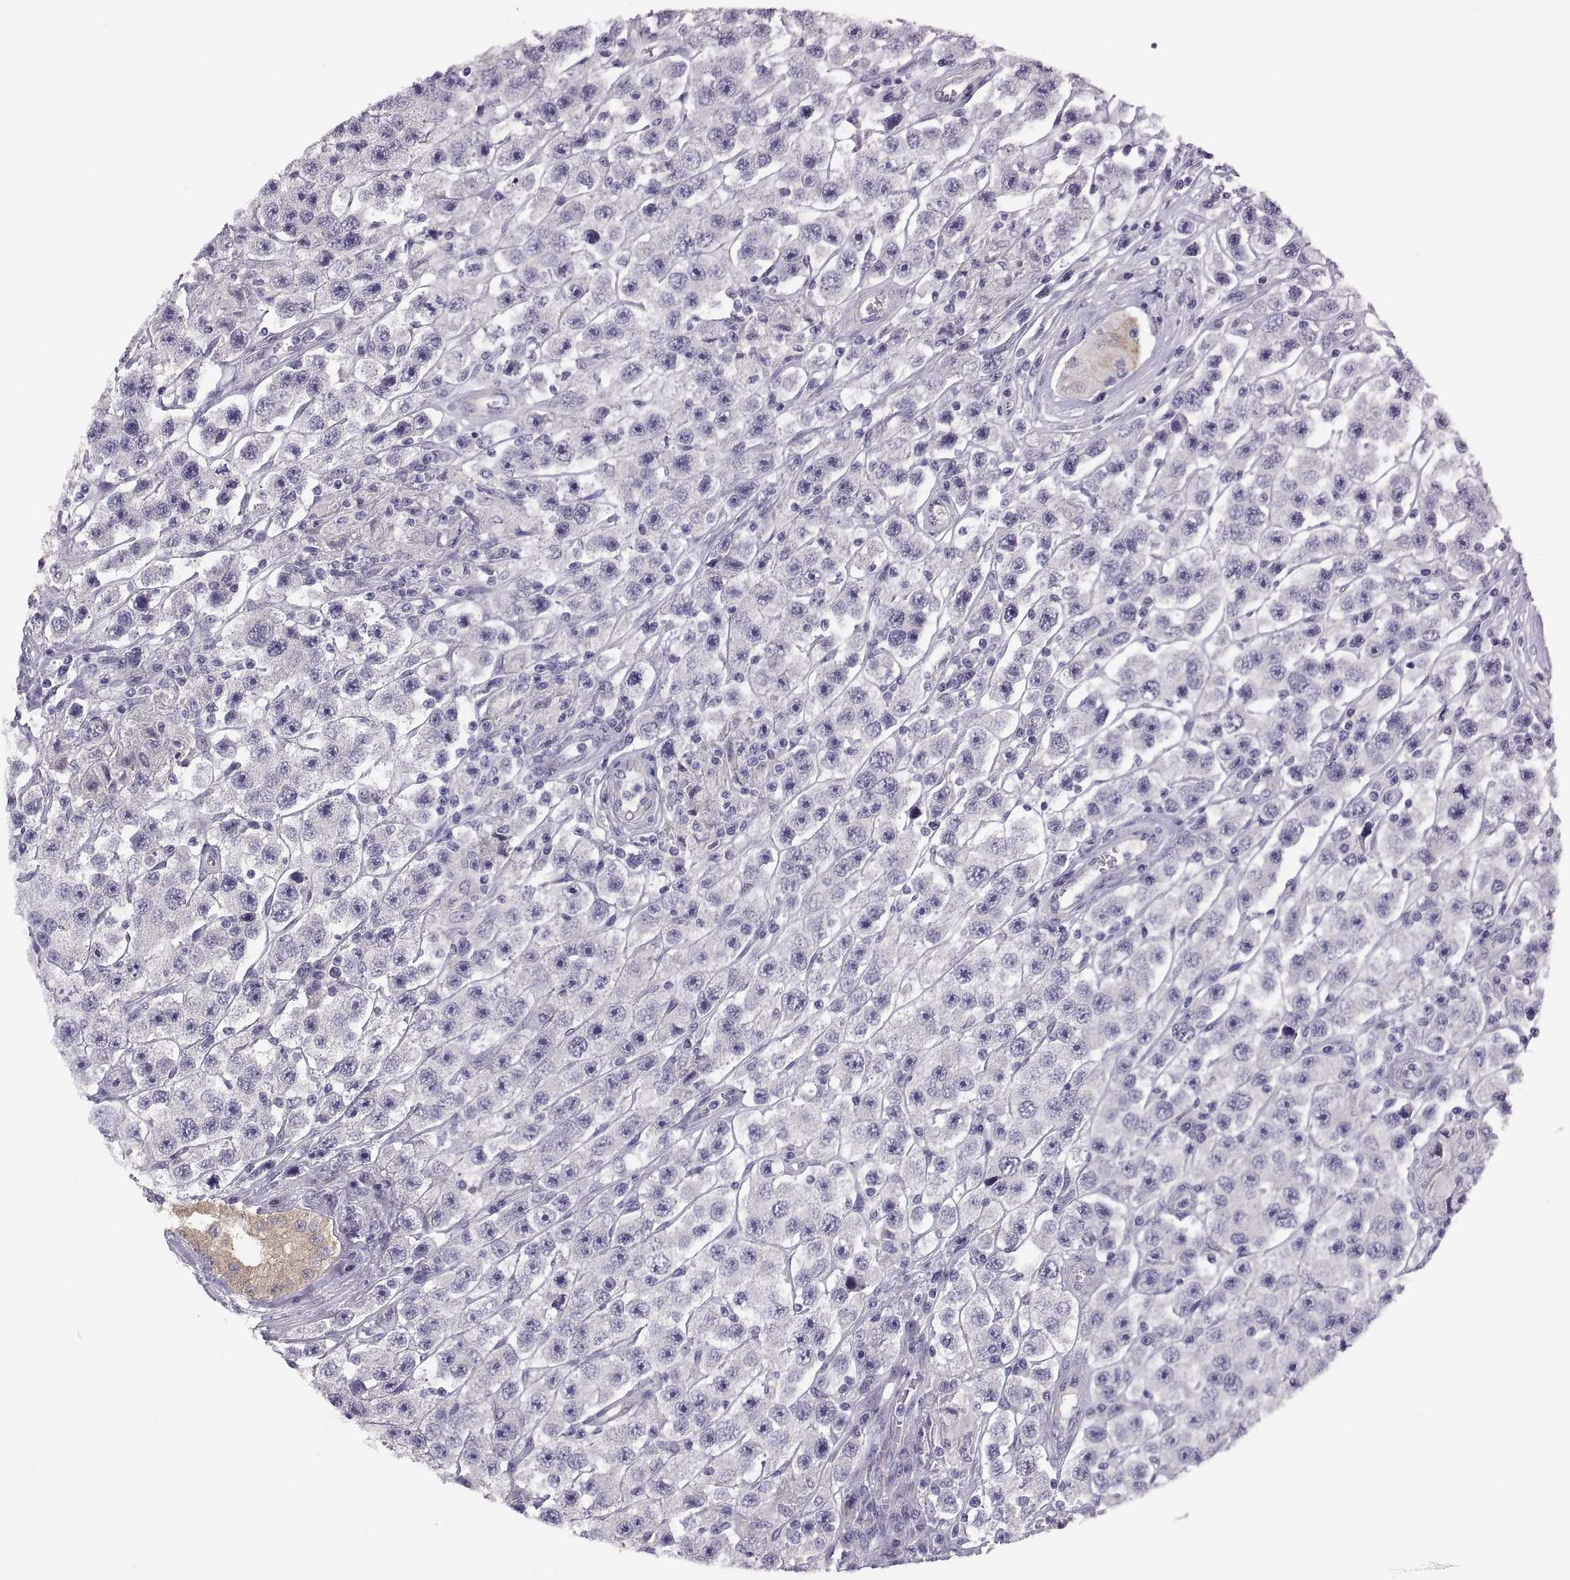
{"staining": {"intensity": "negative", "quantity": "none", "location": "none"}, "tissue": "testis cancer", "cell_type": "Tumor cells", "image_type": "cancer", "snomed": [{"axis": "morphology", "description": "Seminoma, NOS"}, {"axis": "topography", "description": "Testis"}], "caption": "A micrograph of human testis cancer is negative for staining in tumor cells.", "gene": "STRC", "patient": {"sex": "male", "age": 45}}